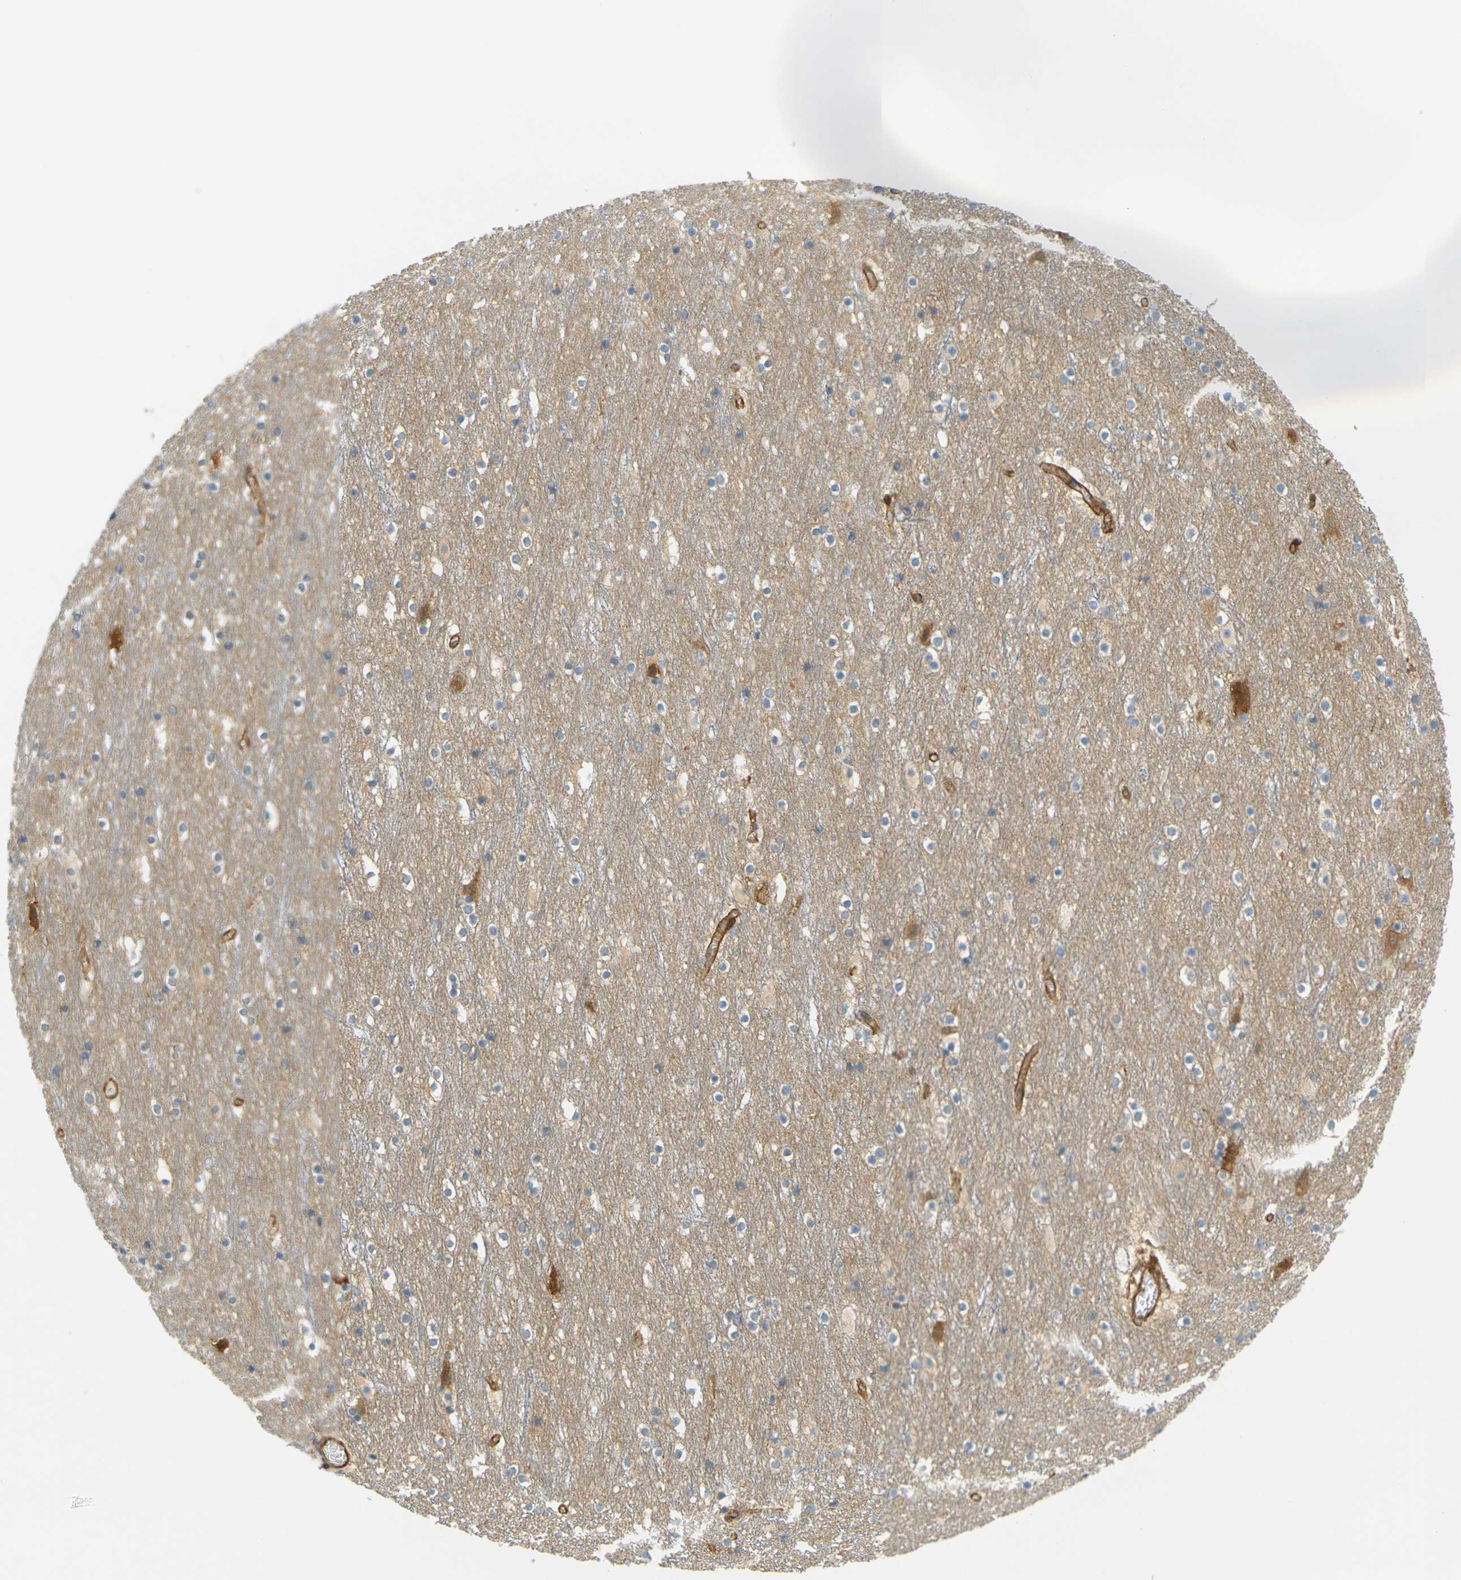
{"staining": {"intensity": "moderate", "quantity": ">75%", "location": "cytoplasmic/membranous"}, "tissue": "cerebral cortex", "cell_type": "Endothelial cells", "image_type": "normal", "snomed": [{"axis": "morphology", "description": "Normal tissue, NOS"}, {"axis": "topography", "description": "Cerebral cortex"}], "caption": "This is a micrograph of IHC staining of unremarkable cerebral cortex, which shows moderate staining in the cytoplasmic/membranous of endothelial cells.", "gene": "CYTH3", "patient": {"sex": "male", "age": 45}}